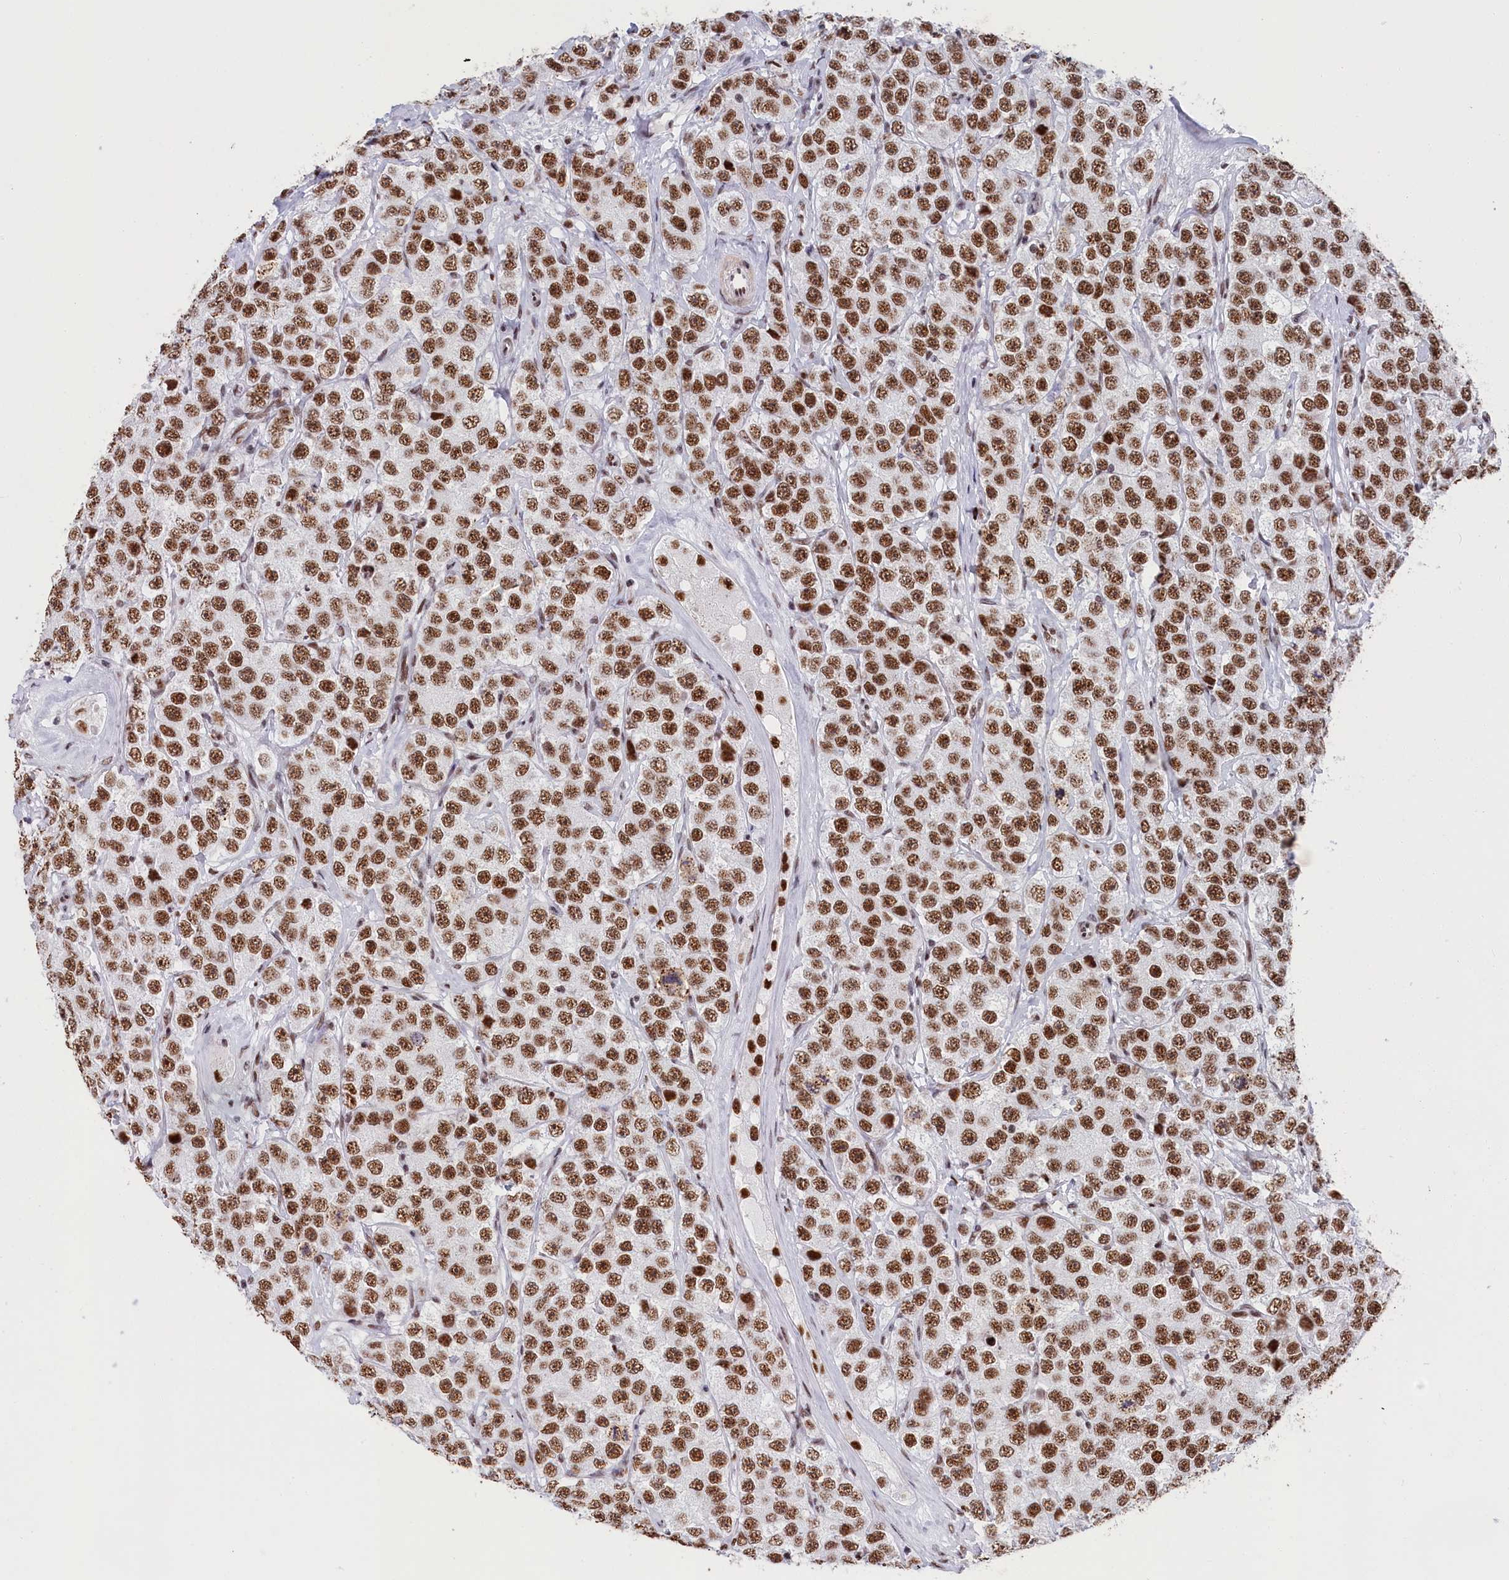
{"staining": {"intensity": "strong", "quantity": ">75%", "location": "nuclear"}, "tissue": "testis cancer", "cell_type": "Tumor cells", "image_type": "cancer", "snomed": [{"axis": "morphology", "description": "Seminoma, NOS"}, {"axis": "topography", "description": "Testis"}], "caption": "Tumor cells display strong nuclear staining in about >75% of cells in testis cancer. Nuclei are stained in blue.", "gene": "SNRNP70", "patient": {"sex": "male", "age": 28}}